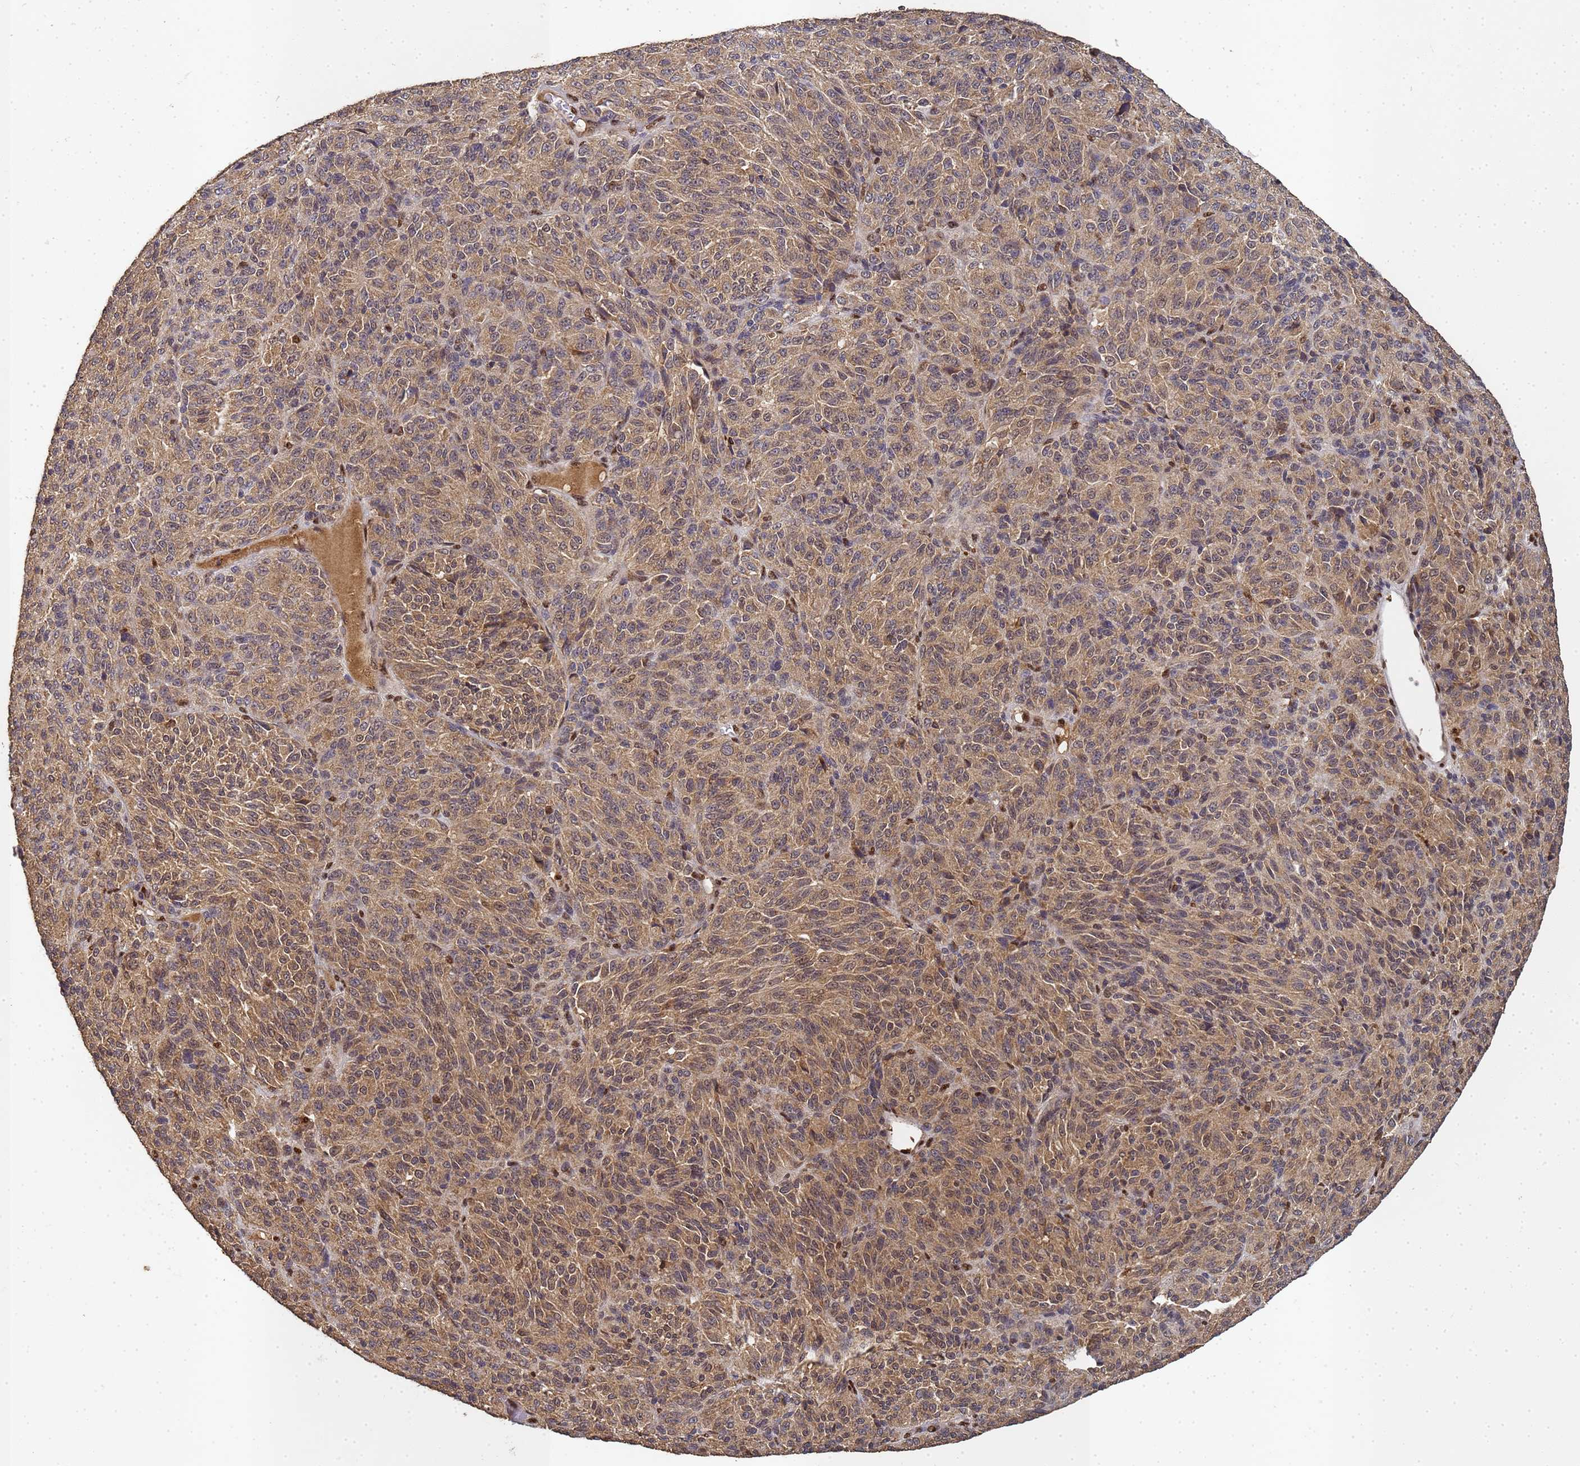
{"staining": {"intensity": "weak", "quantity": "25%-75%", "location": "cytoplasmic/membranous"}, "tissue": "melanoma", "cell_type": "Tumor cells", "image_type": "cancer", "snomed": [{"axis": "morphology", "description": "Malignant melanoma, Metastatic site"}, {"axis": "topography", "description": "Brain"}], "caption": "Immunohistochemistry of human malignant melanoma (metastatic site) displays low levels of weak cytoplasmic/membranous expression in about 25%-75% of tumor cells. (DAB (3,3'-diaminobenzidine) = brown stain, brightfield microscopy at high magnification).", "gene": "SECISBP2", "patient": {"sex": "female", "age": 56}}